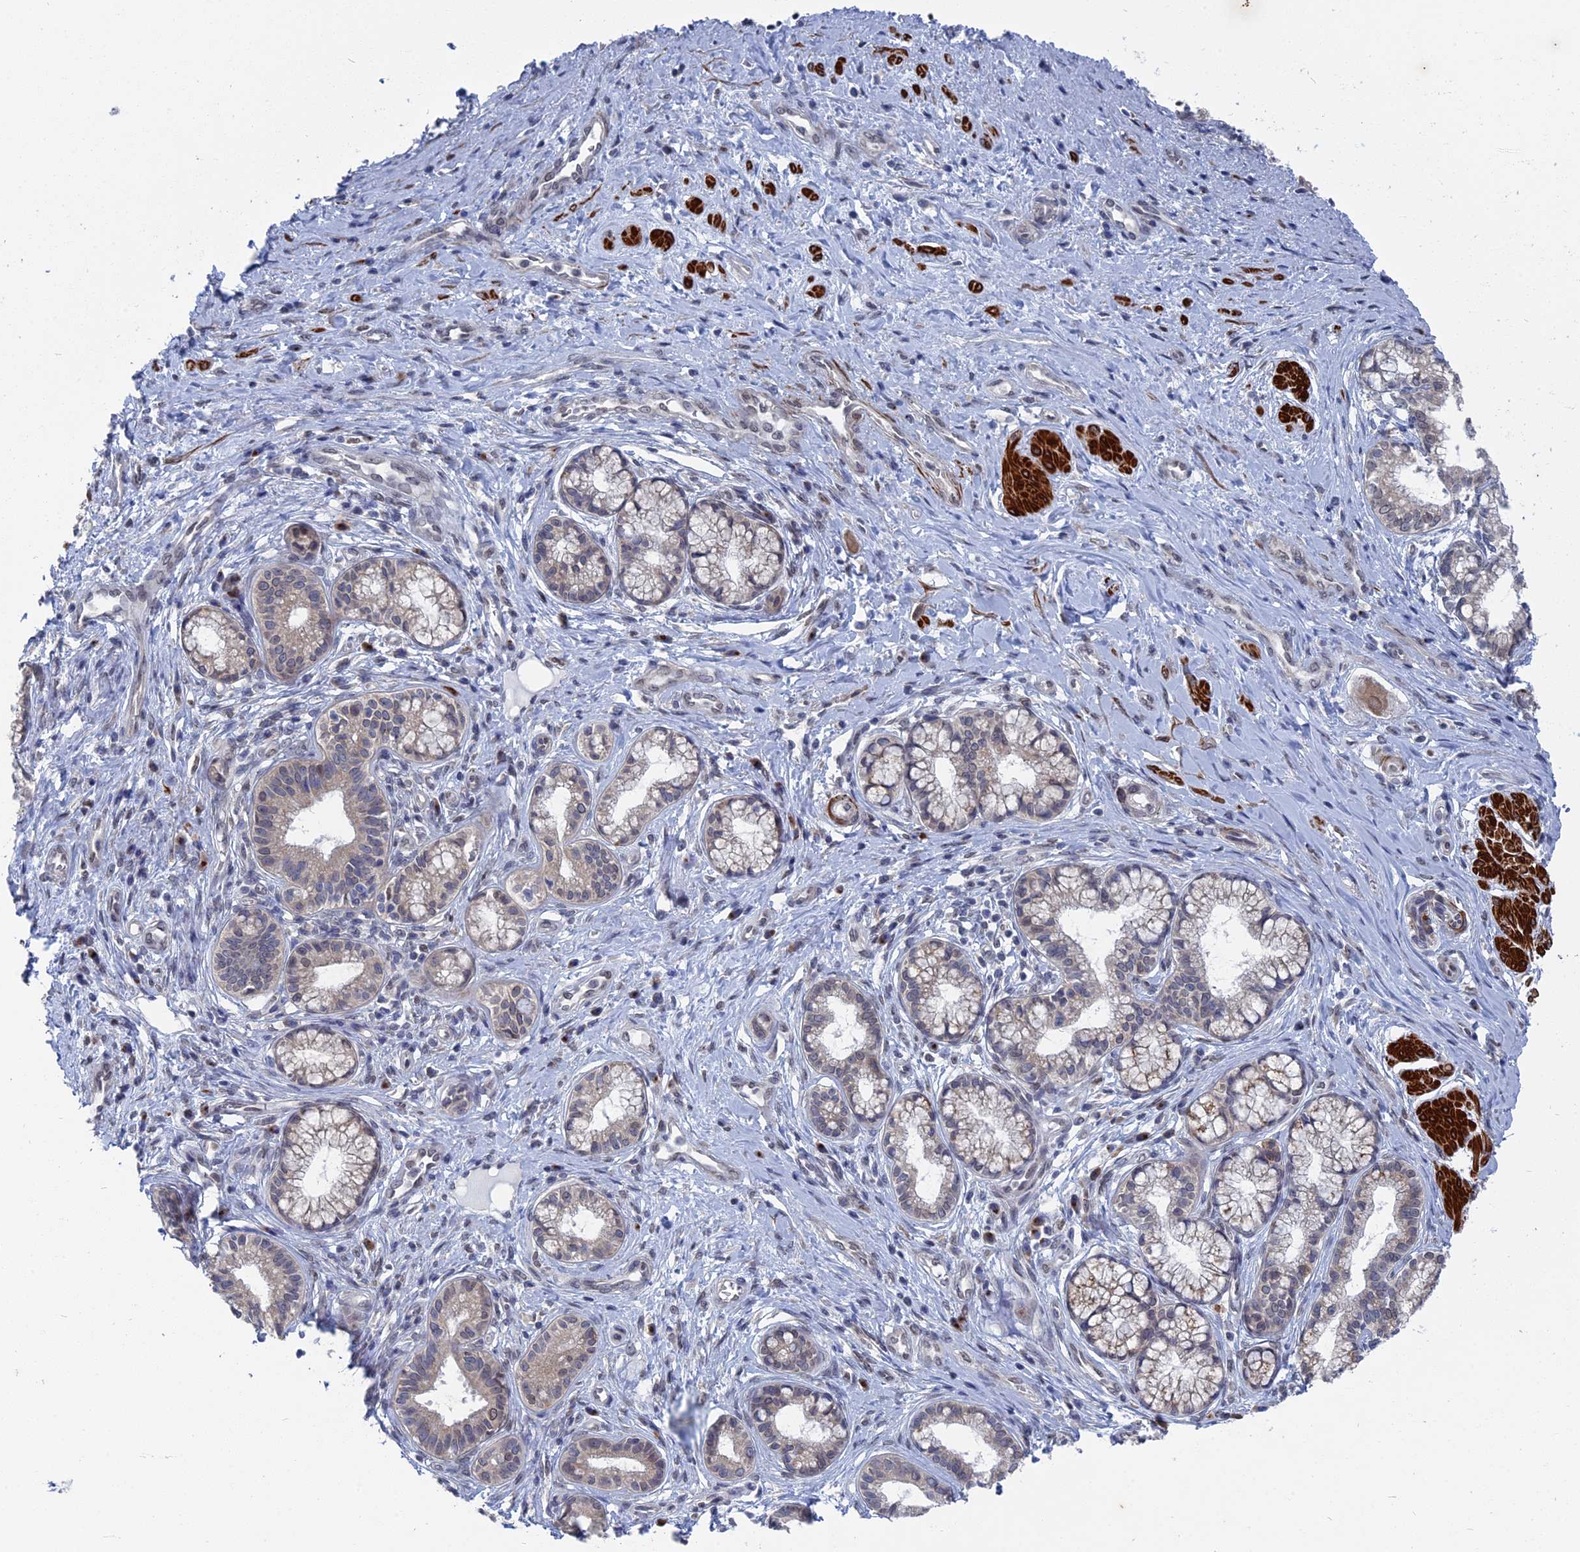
{"staining": {"intensity": "weak", "quantity": "<25%", "location": "cytoplasmic/membranous"}, "tissue": "pancreatic cancer", "cell_type": "Tumor cells", "image_type": "cancer", "snomed": [{"axis": "morphology", "description": "Adenocarcinoma, NOS"}, {"axis": "topography", "description": "Pancreas"}], "caption": "This is an immunohistochemistry (IHC) histopathology image of pancreatic cancer (adenocarcinoma). There is no staining in tumor cells.", "gene": "MTRF1", "patient": {"sex": "male", "age": 72}}